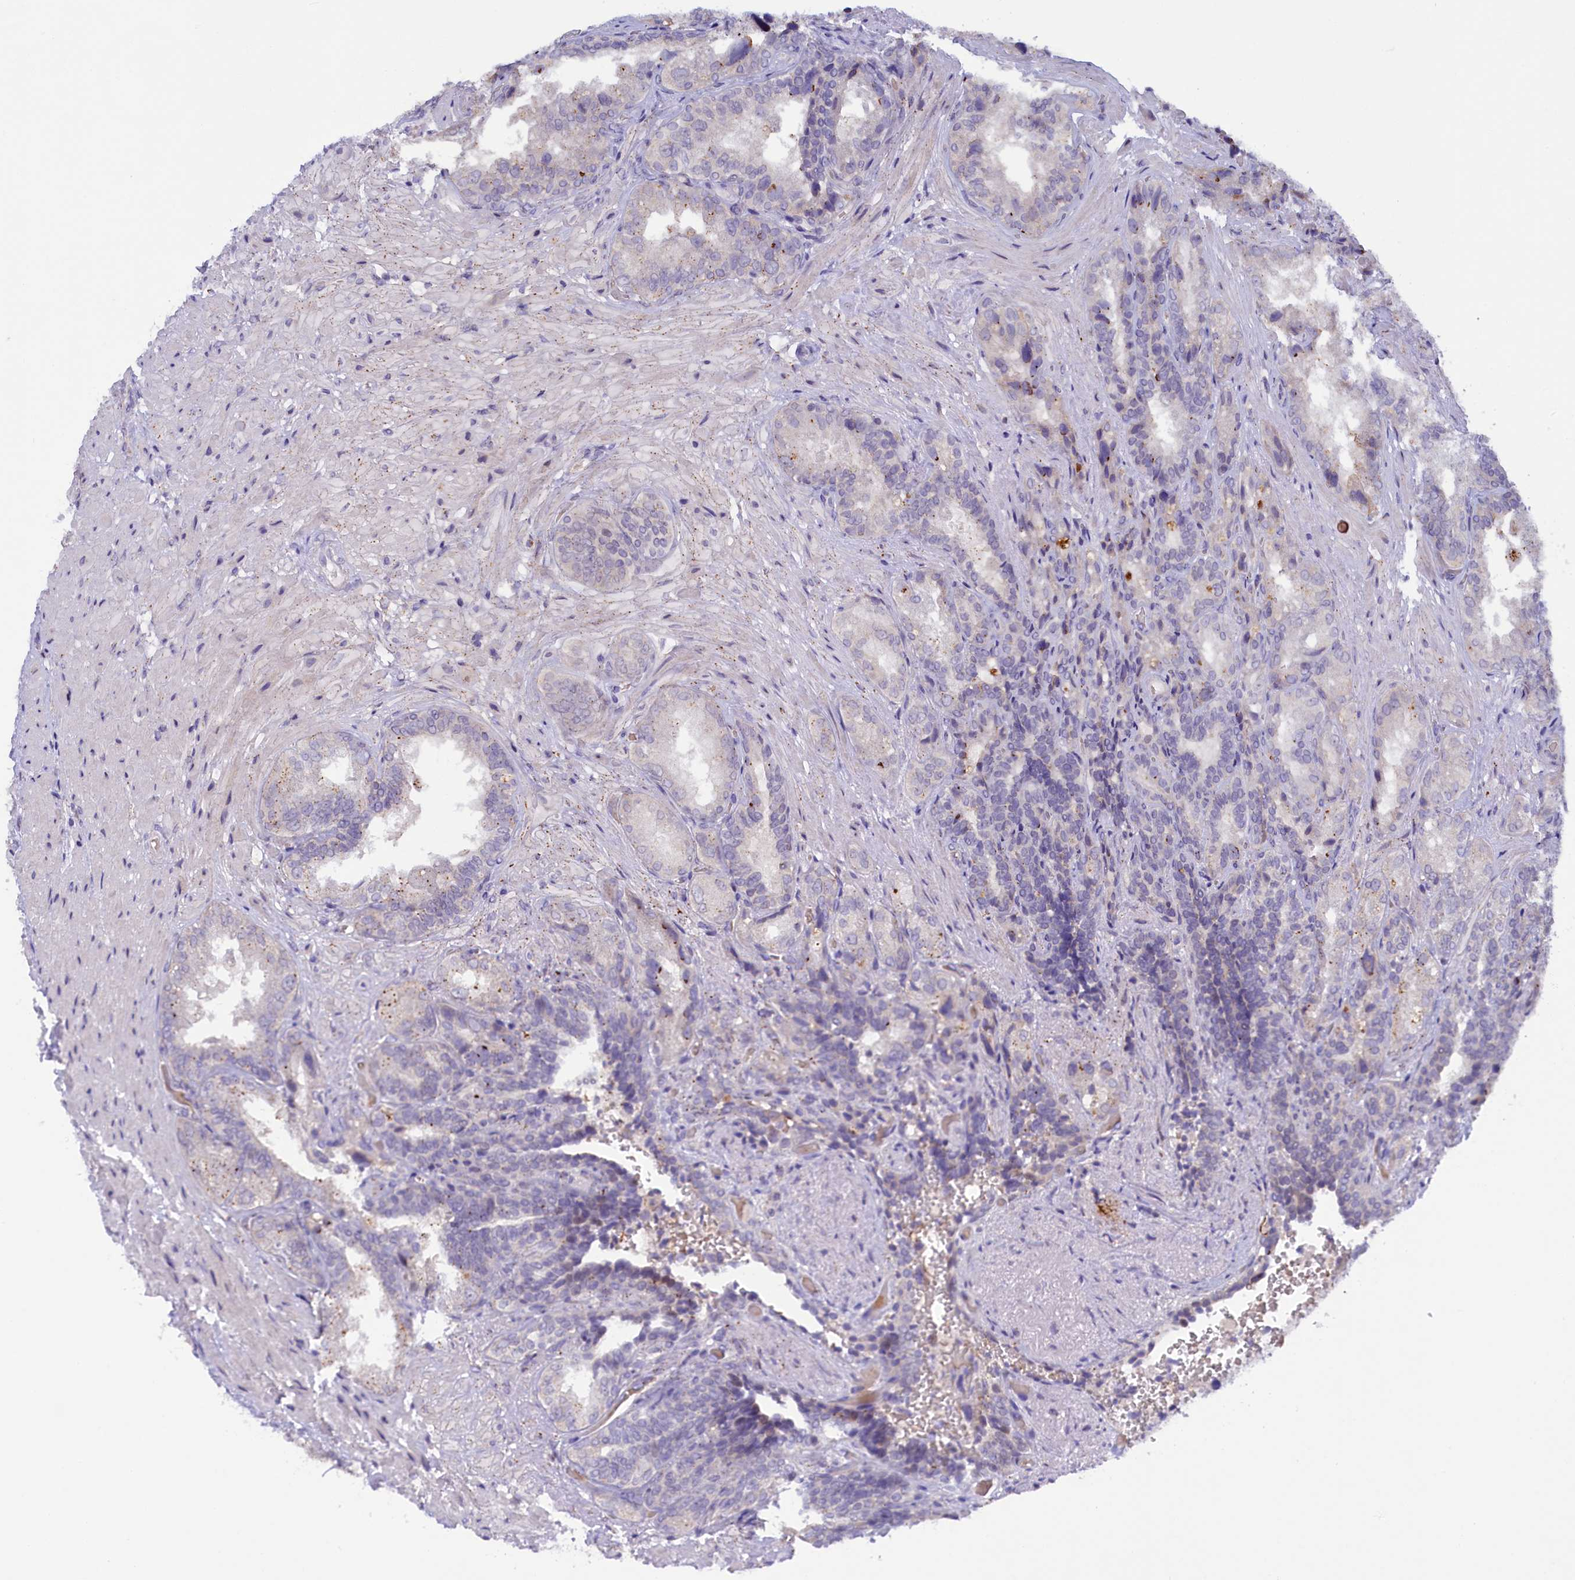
{"staining": {"intensity": "weak", "quantity": "<25%", "location": "cytoplasmic/membranous"}, "tissue": "seminal vesicle", "cell_type": "Glandular cells", "image_type": "normal", "snomed": [{"axis": "morphology", "description": "Normal tissue, NOS"}, {"axis": "topography", "description": "Seminal veicle"}, {"axis": "topography", "description": "Peripheral nerve tissue"}], "caption": "This is an immunohistochemistry (IHC) image of unremarkable human seminal vesicle. There is no positivity in glandular cells.", "gene": "HYKK", "patient": {"sex": "male", "age": 63}}